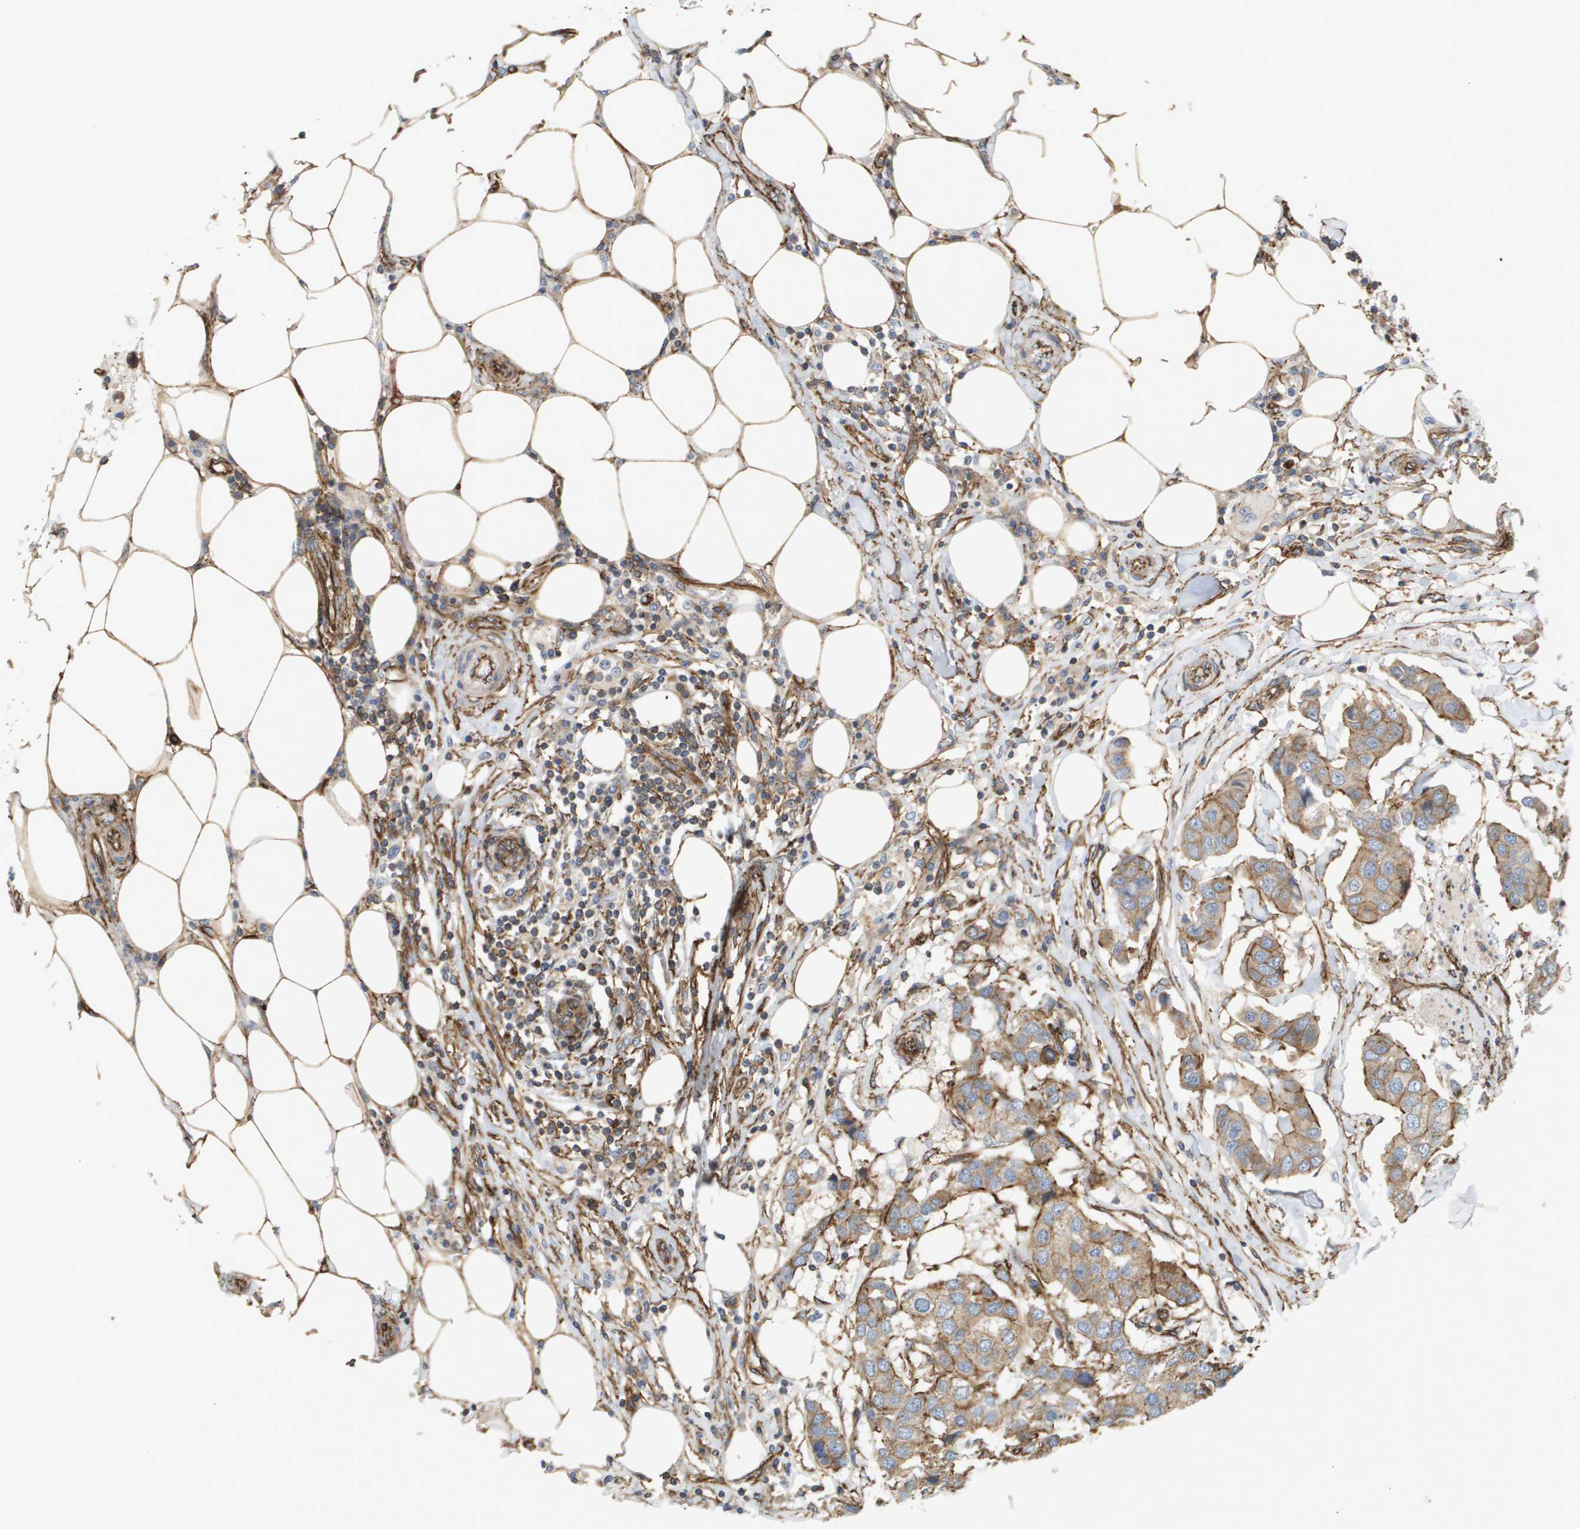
{"staining": {"intensity": "weak", "quantity": ">75%", "location": "cytoplasmic/membranous"}, "tissue": "breast cancer", "cell_type": "Tumor cells", "image_type": "cancer", "snomed": [{"axis": "morphology", "description": "Duct carcinoma"}, {"axis": "topography", "description": "Breast"}], "caption": "Tumor cells demonstrate low levels of weak cytoplasmic/membranous expression in approximately >75% of cells in breast infiltrating ductal carcinoma.", "gene": "SGMS2", "patient": {"sex": "female", "age": 80}}